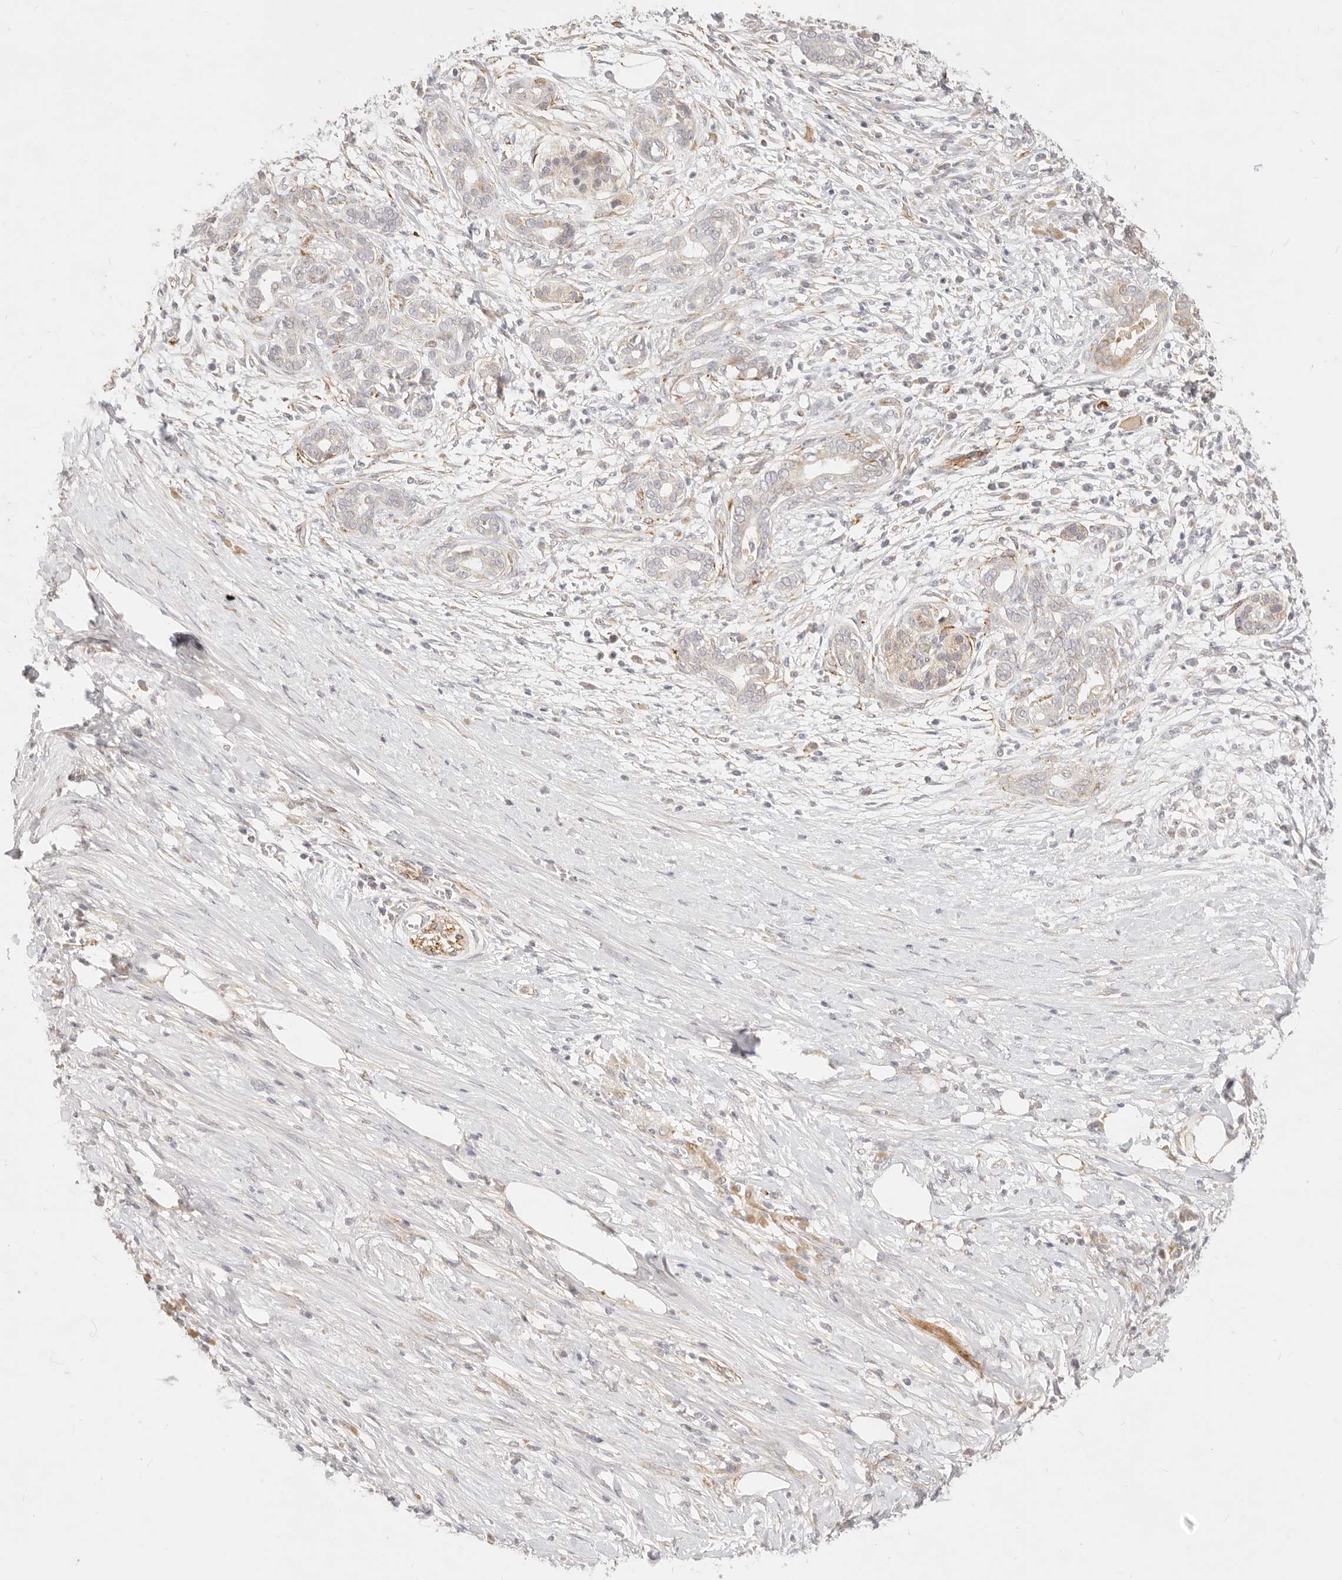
{"staining": {"intensity": "negative", "quantity": "none", "location": "none"}, "tissue": "pancreatic cancer", "cell_type": "Tumor cells", "image_type": "cancer", "snomed": [{"axis": "morphology", "description": "Adenocarcinoma, NOS"}, {"axis": "topography", "description": "Pancreas"}], "caption": "Immunohistochemistry (IHC) micrograph of human adenocarcinoma (pancreatic) stained for a protein (brown), which exhibits no expression in tumor cells.", "gene": "RUBCNL", "patient": {"sex": "male", "age": 58}}